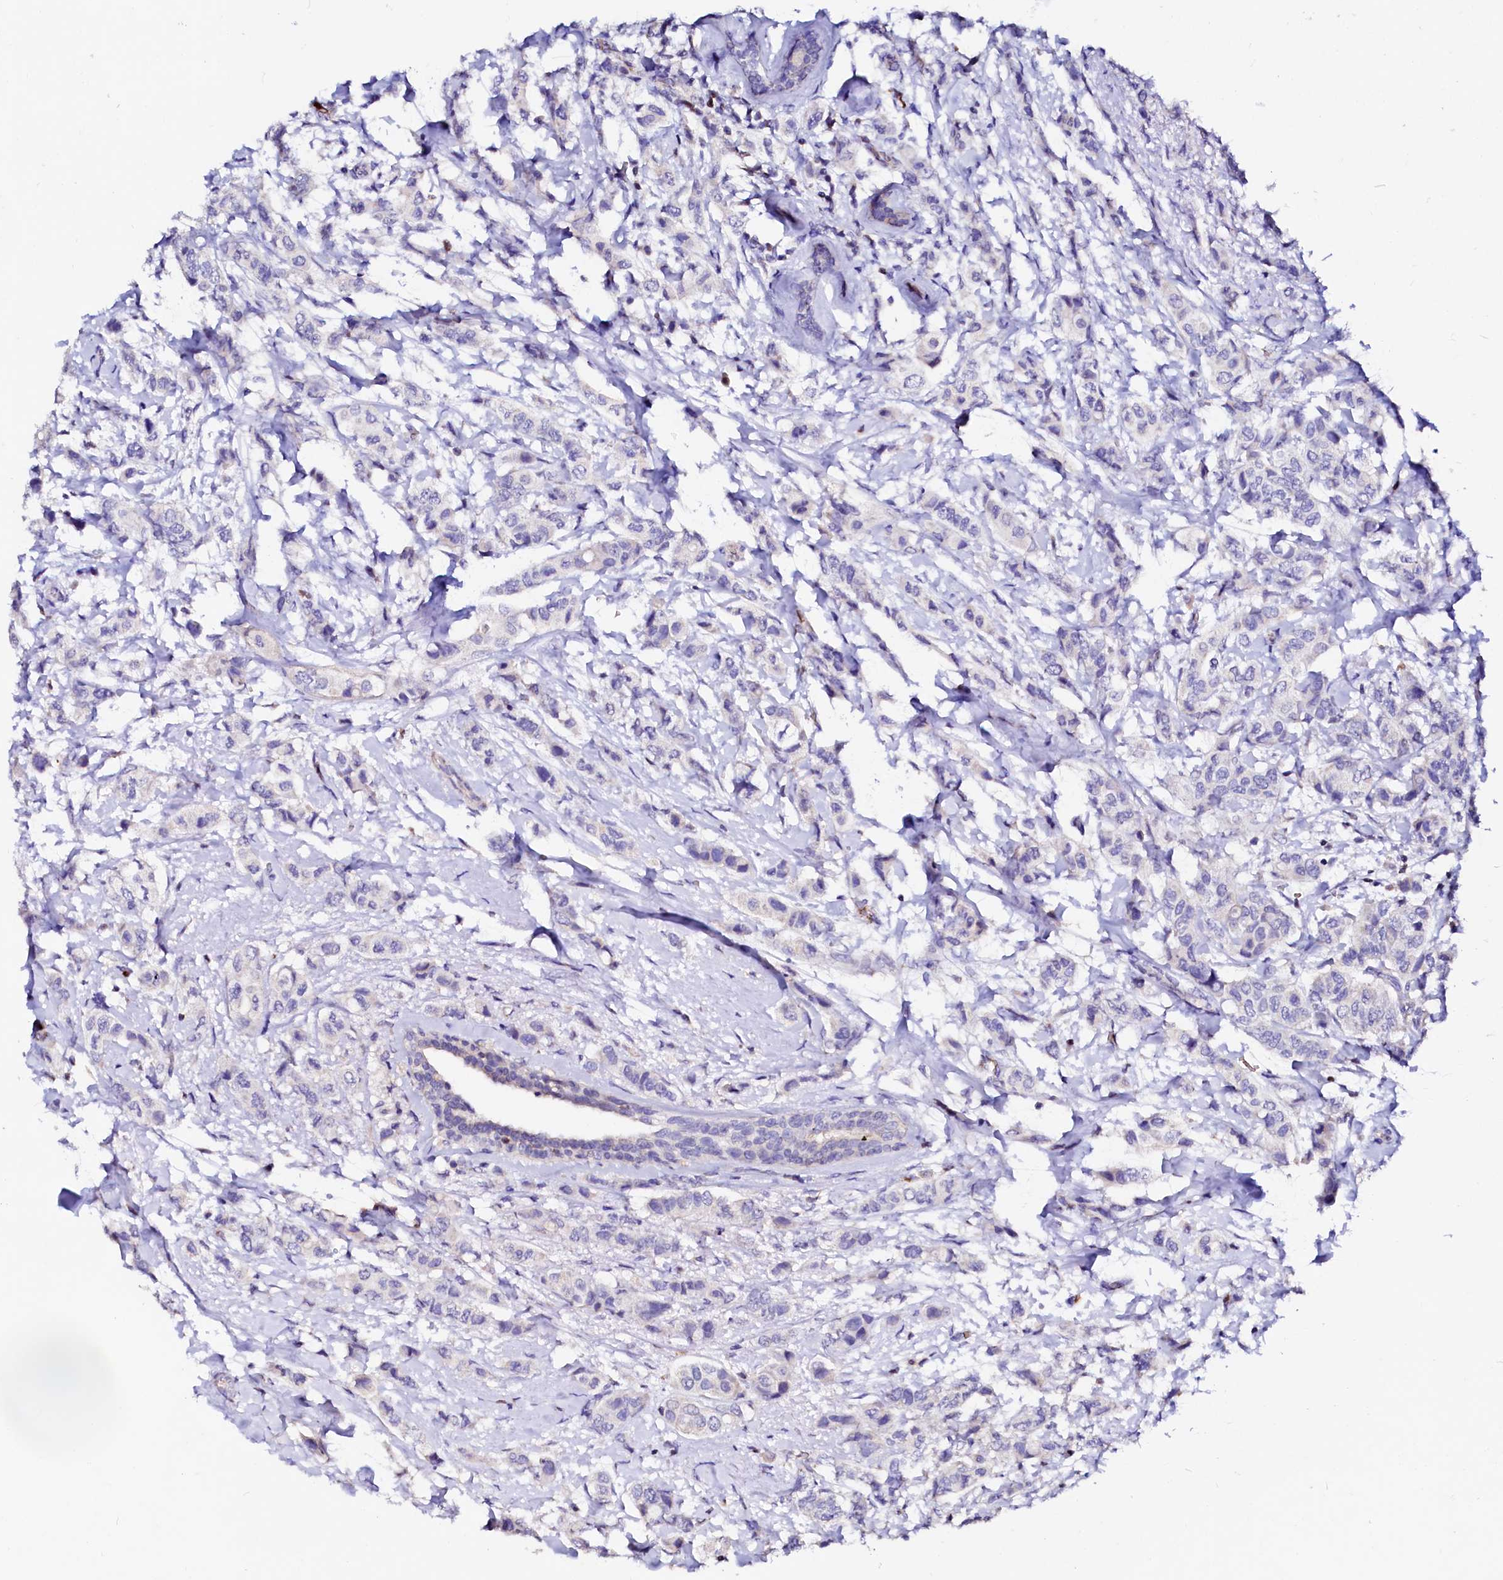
{"staining": {"intensity": "negative", "quantity": "none", "location": "none"}, "tissue": "breast cancer", "cell_type": "Tumor cells", "image_type": "cancer", "snomed": [{"axis": "morphology", "description": "Lobular carcinoma"}, {"axis": "topography", "description": "Breast"}], "caption": "High magnification brightfield microscopy of lobular carcinoma (breast) stained with DAB (3,3'-diaminobenzidine) (brown) and counterstained with hematoxylin (blue): tumor cells show no significant positivity.", "gene": "RAB27A", "patient": {"sex": "female", "age": 51}}